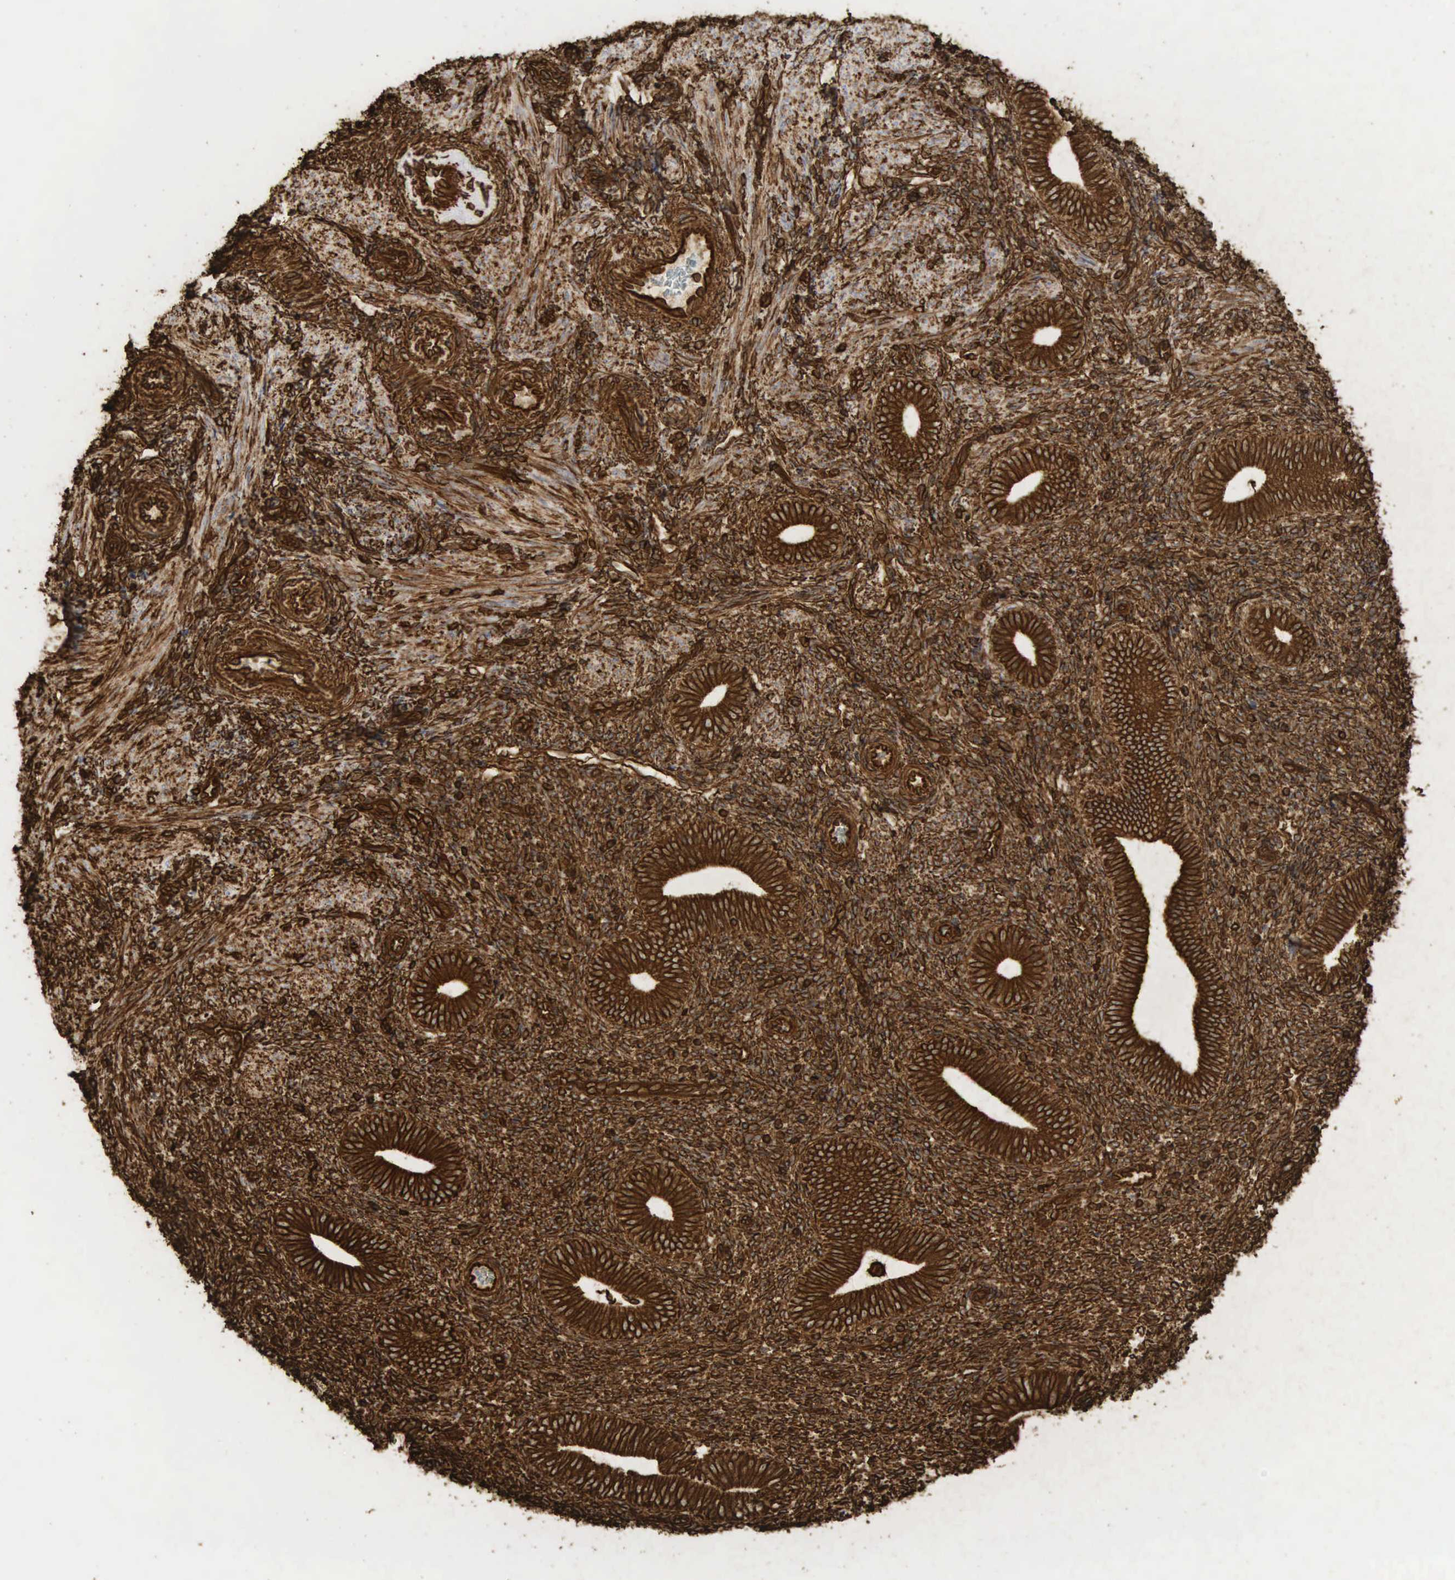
{"staining": {"intensity": "strong", "quantity": ">75%", "location": "cytoplasmic/membranous"}, "tissue": "endometrium", "cell_type": "Cells in endometrial stroma", "image_type": "normal", "snomed": [{"axis": "morphology", "description": "Normal tissue, NOS"}, {"axis": "topography", "description": "Endometrium"}], "caption": "An immunohistochemistry photomicrograph of benign tissue is shown. Protein staining in brown shows strong cytoplasmic/membranous positivity in endometrium within cells in endometrial stroma. The staining was performed using DAB, with brown indicating positive protein expression. Nuclei are stained blue with hematoxylin.", "gene": "VIM", "patient": {"sex": "female", "age": 35}}